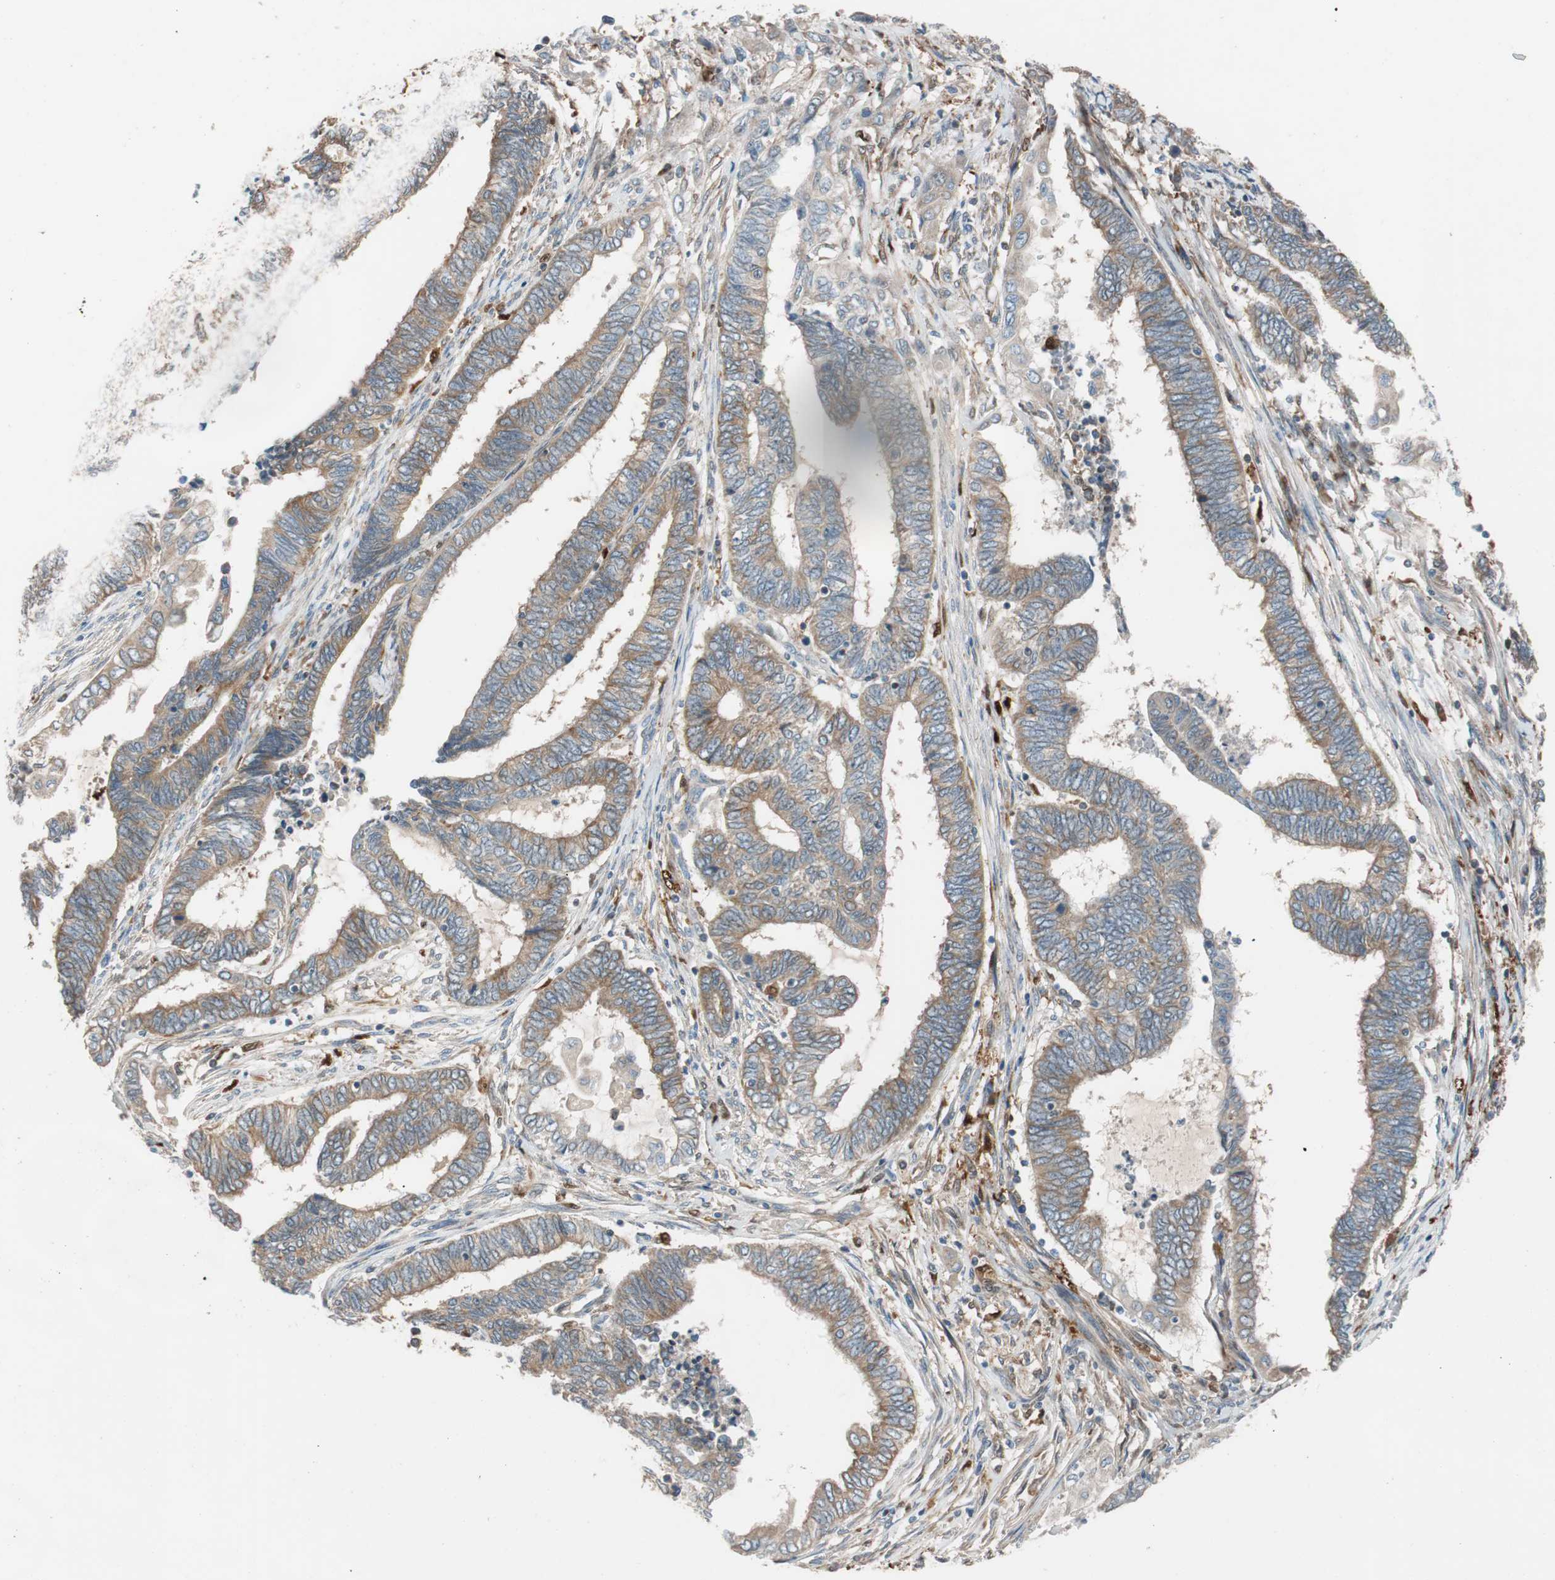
{"staining": {"intensity": "moderate", "quantity": ">75%", "location": "cytoplasmic/membranous"}, "tissue": "endometrial cancer", "cell_type": "Tumor cells", "image_type": "cancer", "snomed": [{"axis": "morphology", "description": "Adenocarcinoma, NOS"}, {"axis": "topography", "description": "Uterus"}, {"axis": "topography", "description": "Endometrium"}], "caption": "A brown stain labels moderate cytoplasmic/membranous expression of a protein in human endometrial cancer (adenocarcinoma) tumor cells.", "gene": "FAAH", "patient": {"sex": "female", "age": 70}}